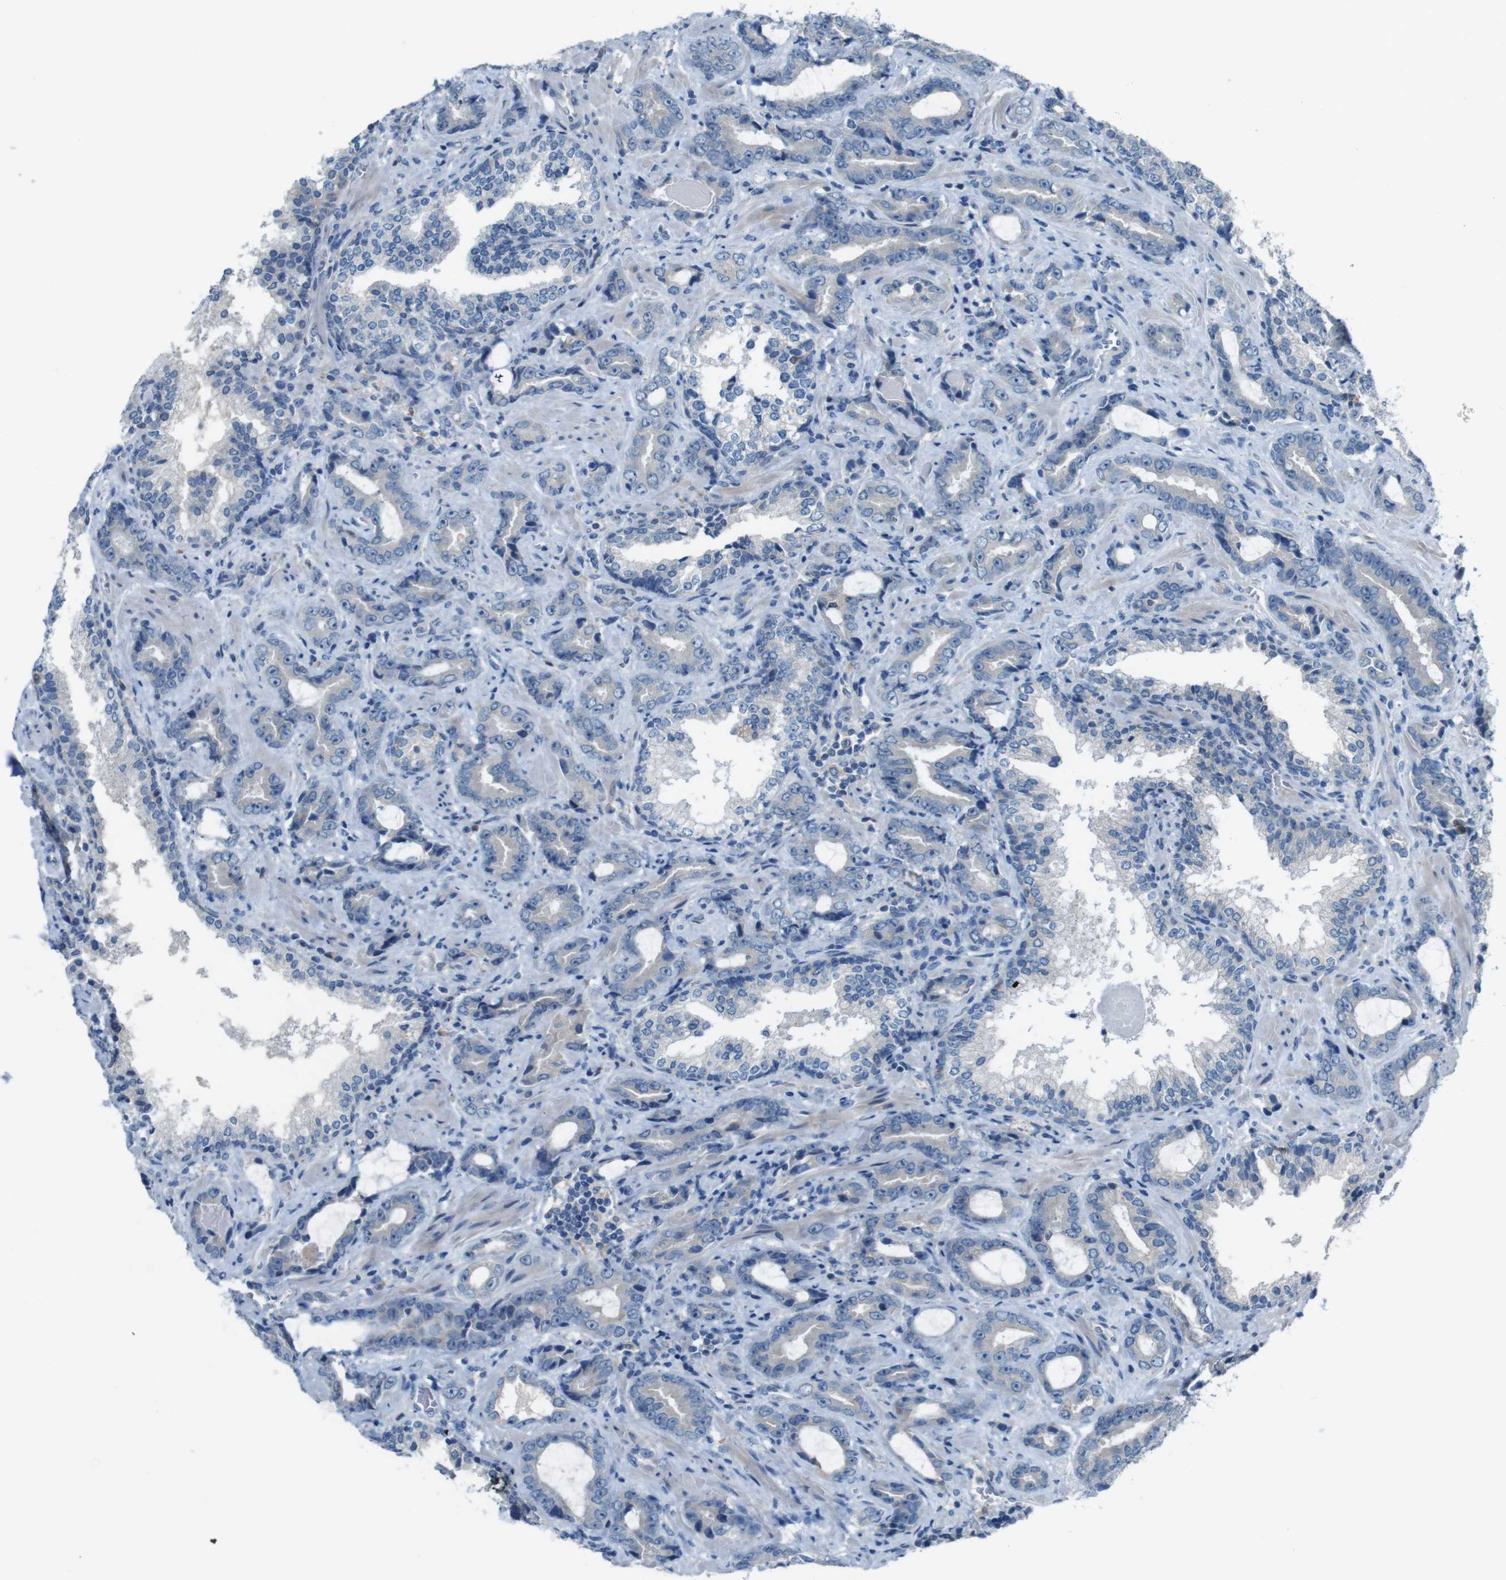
{"staining": {"intensity": "weak", "quantity": "<25%", "location": "cytoplasmic/membranous"}, "tissue": "prostate cancer", "cell_type": "Tumor cells", "image_type": "cancer", "snomed": [{"axis": "morphology", "description": "Adenocarcinoma, Low grade"}, {"axis": "topography", "description": "Prostate"}], "caption": "Micrograph shows no significant protein positivity in tumor cells of low-grade adenocarcinoma (prostate).", "gene": "MOGAT3", "patient": {"sex": "male", "age": 60}}